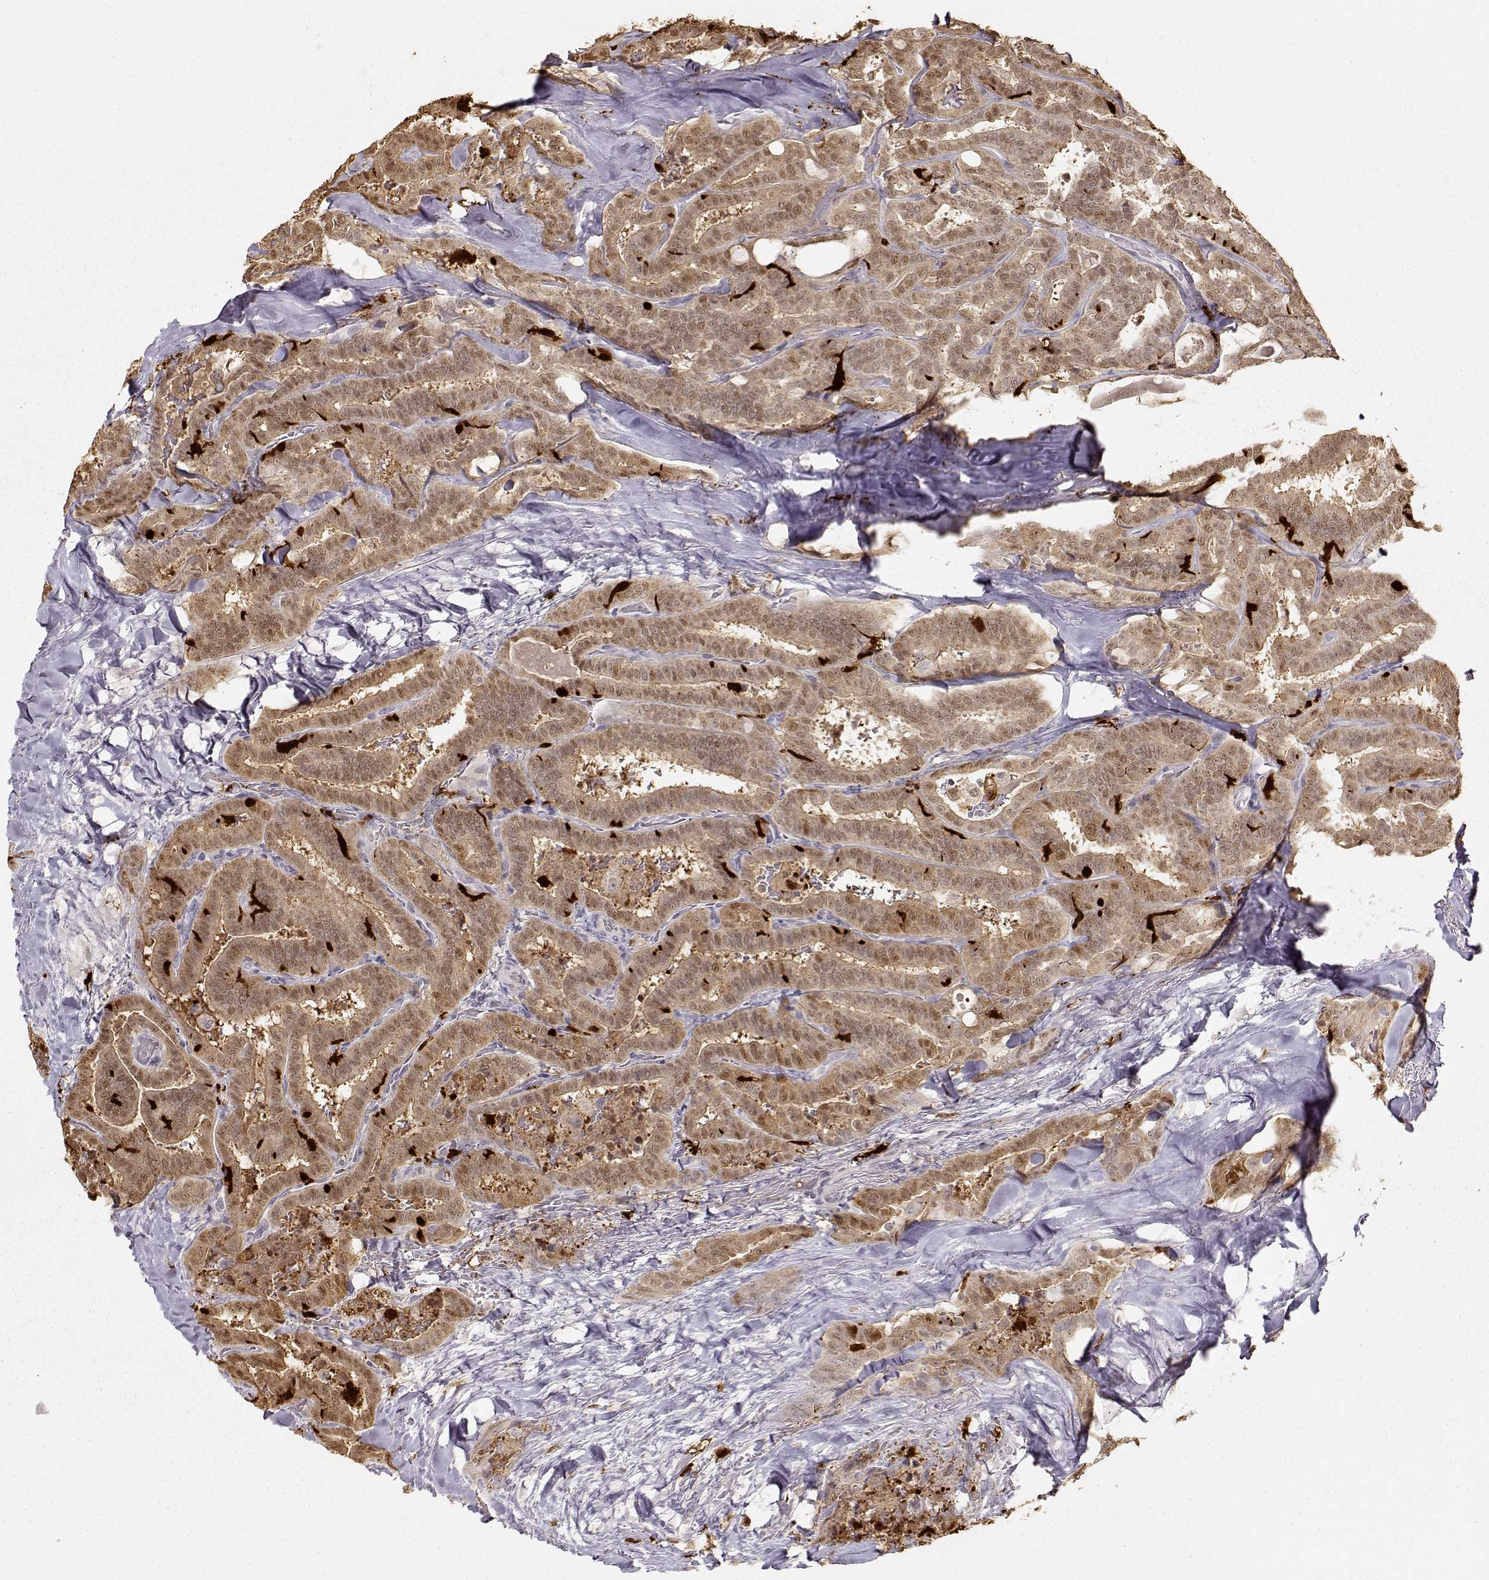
{"staining": {"intensity": "moderate", "quantity": ">75%", "location": "cytoplasmic/membranous,nuclear"}, "tissue": "thyroid cancer", "cell_type": "Tumor cells", "image_type": "cancer", "snomed": [{"axis": "morphology", "description": "Papillary adenocarcinoma, NOS"}, {"axis": "topography", "description": "Thyroid gland"}], "caption": "Thyroid cancer (papillary adenocarcinoma) stained for a protein exhibits moderate cytoplasmic/membranous and nuclear positivity in tumor cells.", "gene": "S100B", "patient": {"sex": "female", "age": 39}}